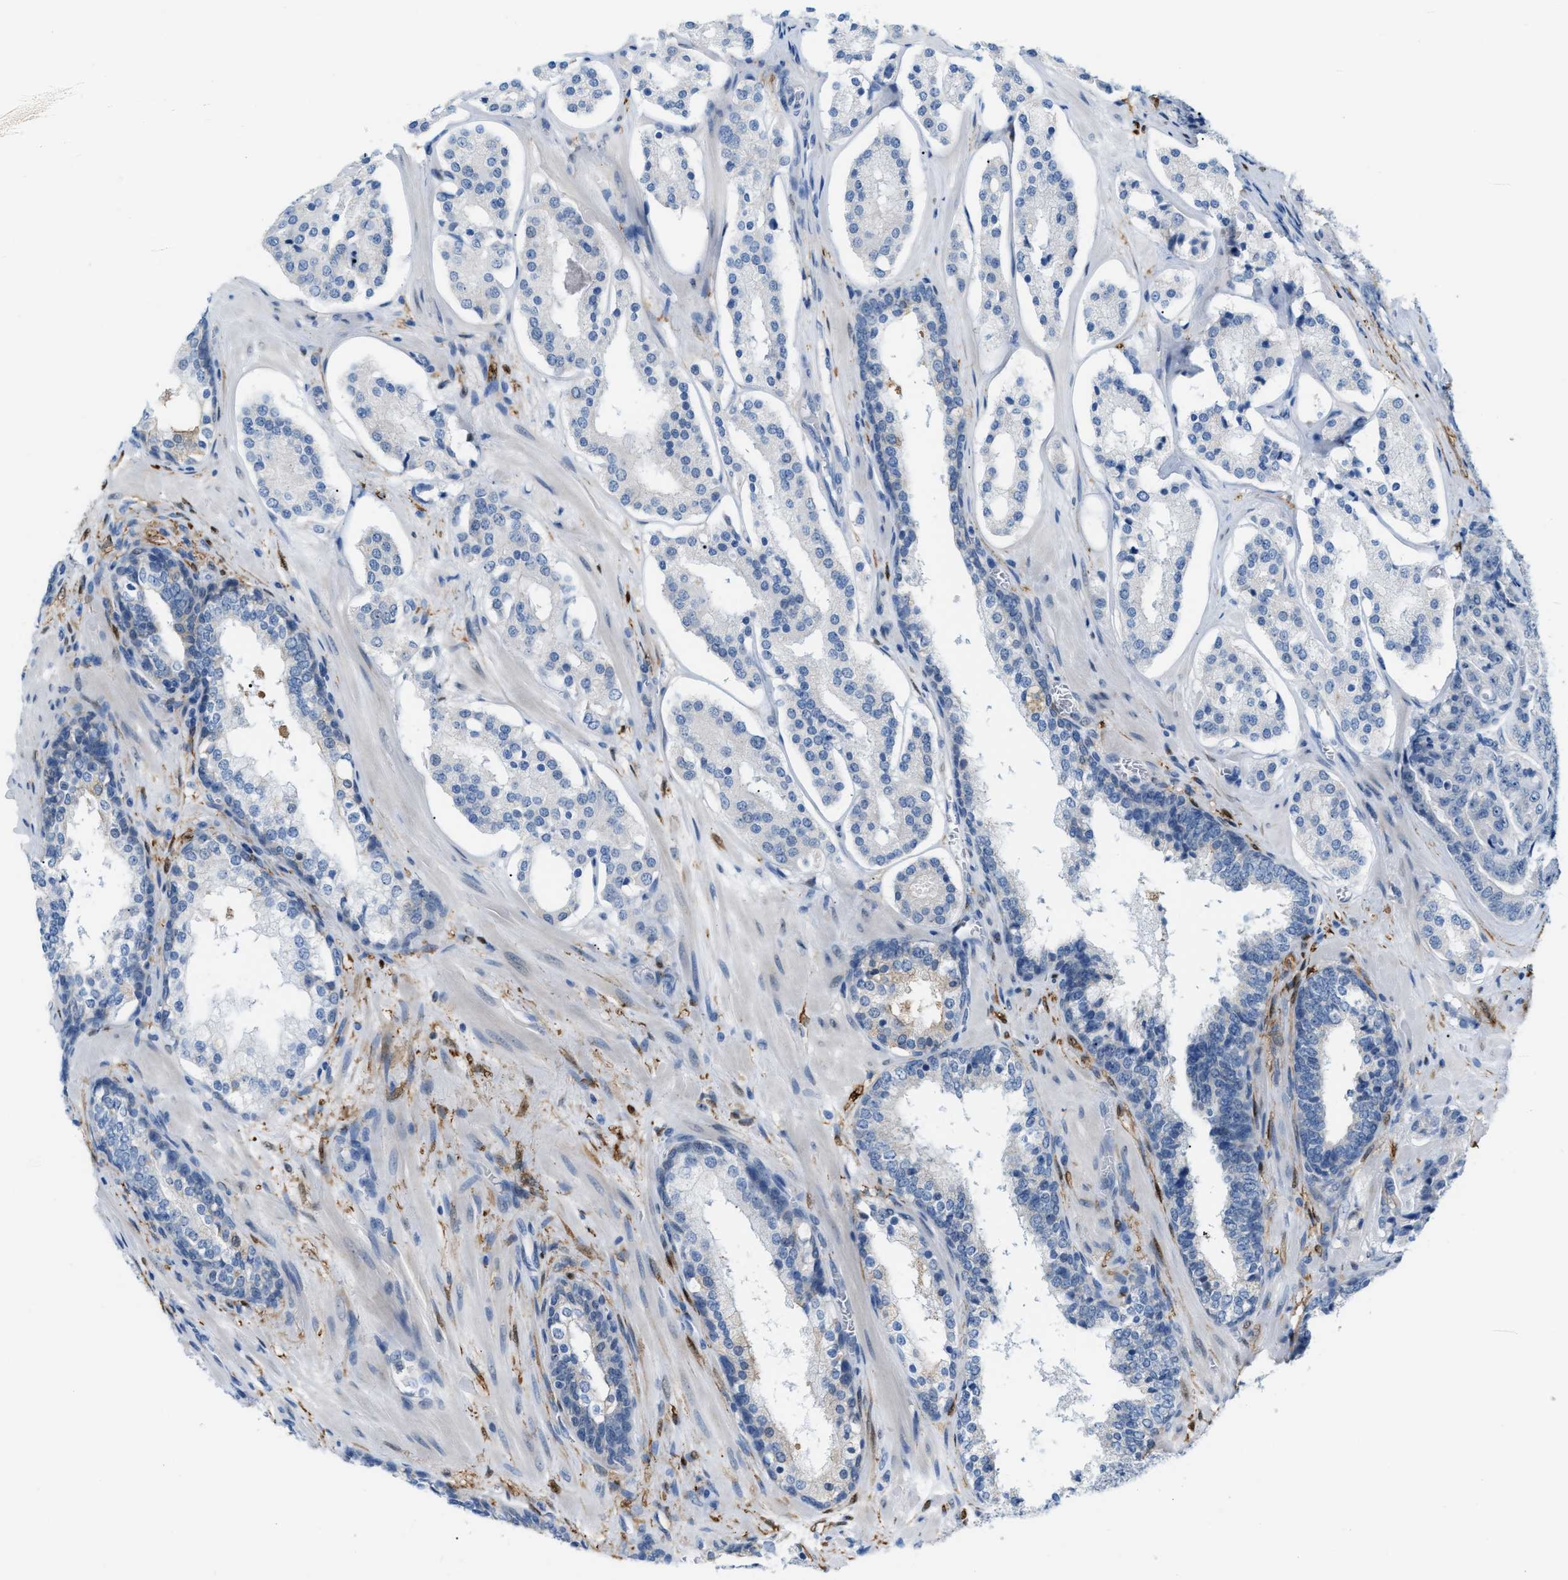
{"staining": {"intensity": "negative", "quantity": "none", "location": "none"}, "tissue": "prostate cancer", "cell_type": "Tumor cells", "image_type": "cancer", "snomed": [{"axis": "morphology", "description": "Adenocarcinoma, High grade"}, {"axis": "topography", "description": "Prostate"}], "caption": "Immunohistochemistry photomicrograph of neoplastic tissue: adenocarcinoma (high-grade) (prostate) stained with DAB (3,3'-diaminobenzidine) reveals no significant protein expression in tumor cells. Nuclei are stained in blue.", "gene": "PHRF1", "patient": {"sex": "male", "age": 60}}